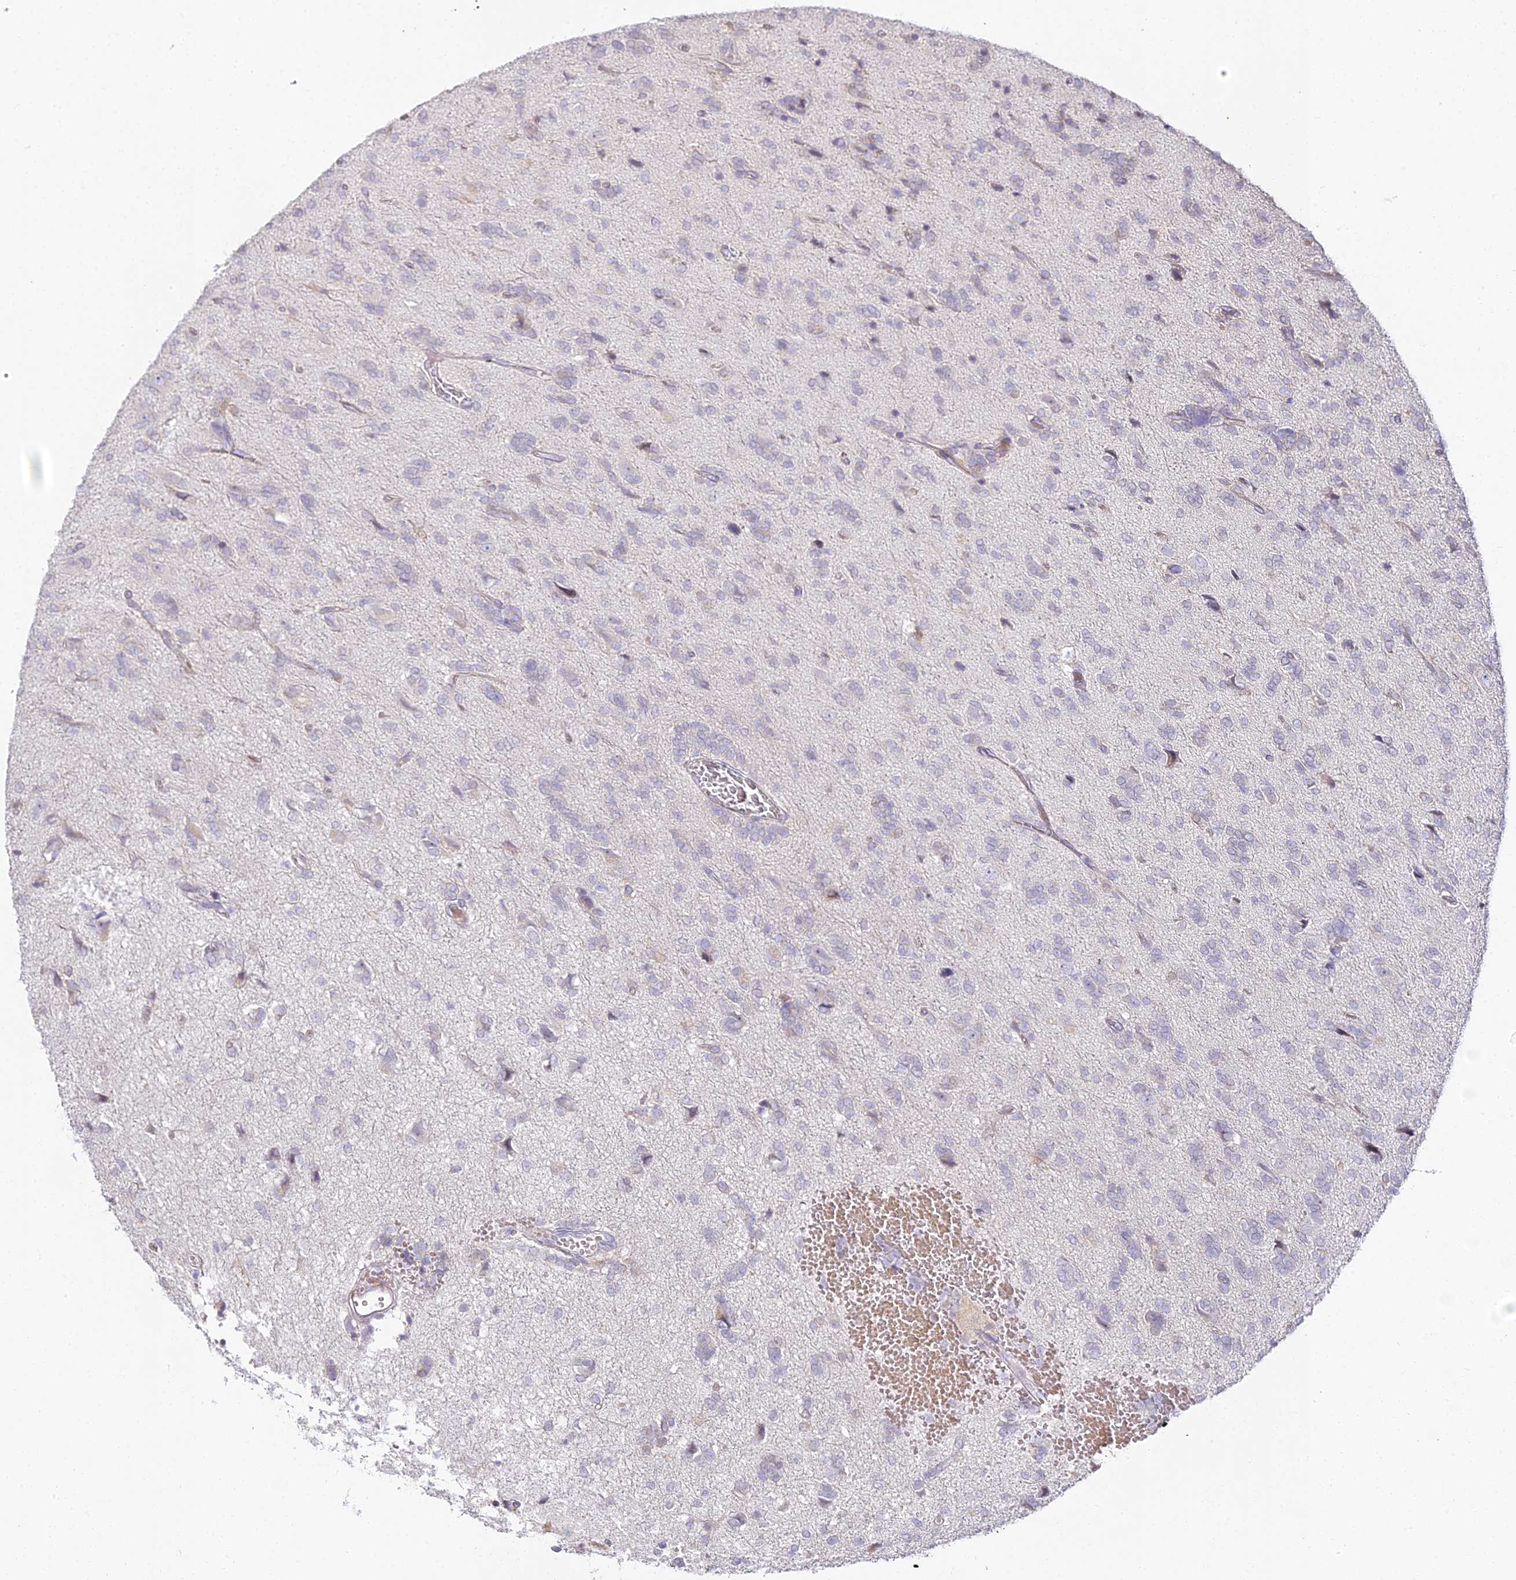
{"staining": {"intensity": "negative", "quantity": "none", "location": "none"}, "tissue": "glioma", "cell_type": "Tumor cells", "image_type": "cancer", "snomed": [{"axis": "morphology", "description": "Glioma, malignant, High grade"}, {"axis": "topography", "description": "Brain"}], "caption": "This is a image of IHC staining of malignant glioma (high-grade), which shows no positivity in tumor cells.", "gene": "ALPG", "patient": {"sex": "female", "age": 59}}